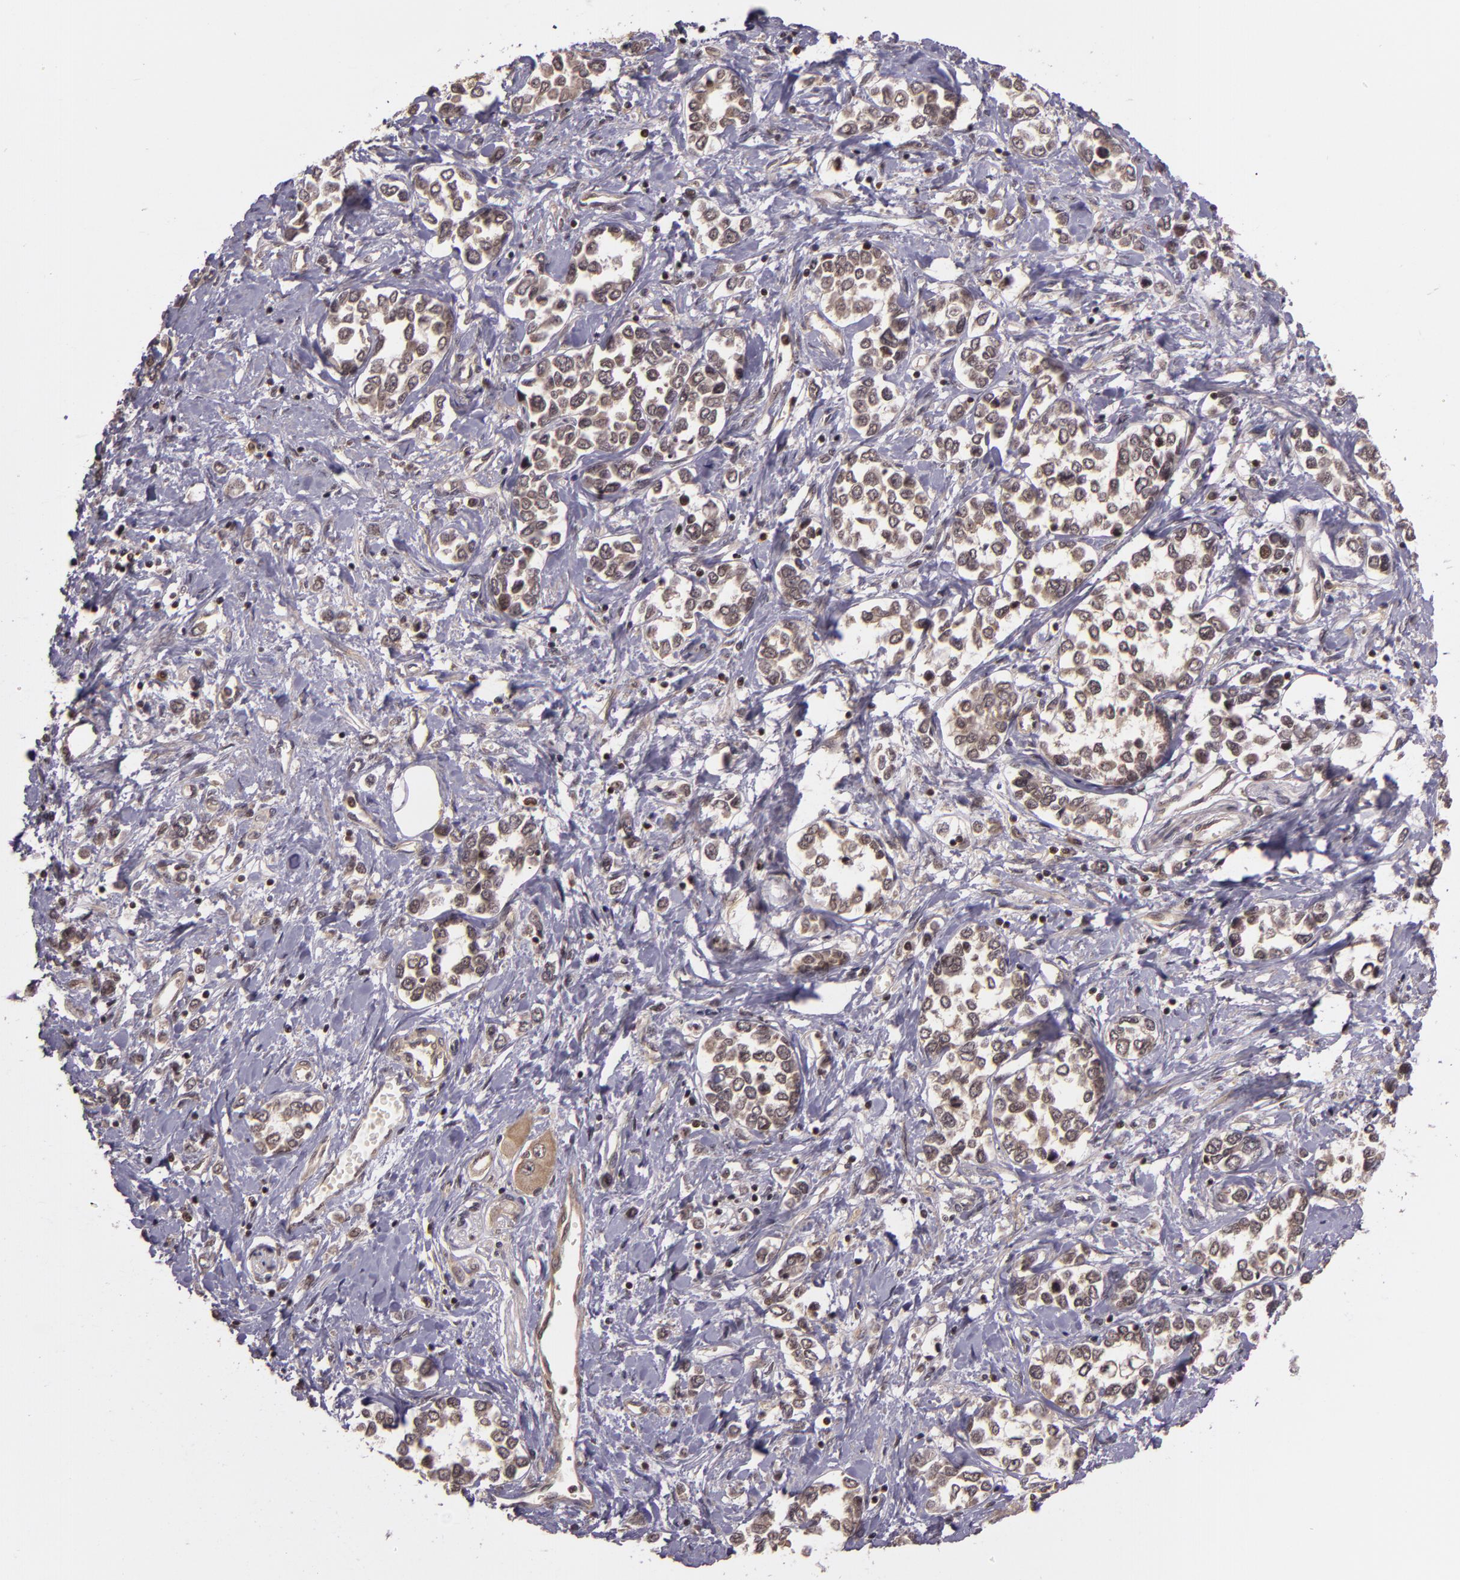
{"staining": {"intensity": "weak", "quantity": "25%-75%", "location": "nuclear"}, "tissue": "stomach cancer", "cell_type": "Tumor cells", "image_type": "cancer", "snomed": [{"axis": "morphology", "description": "Adenocarcinoma, NOS"}, {"axis": "topography", "description": "Stomach, upper"}], "caption": "Immunohistochemical staining of stomach cancer shows low levels of weak nuclear expression in about 25%-75% of tumor cells.", "gene": "TXNRD2", "patient": {"sex": "male", "age": 76}}